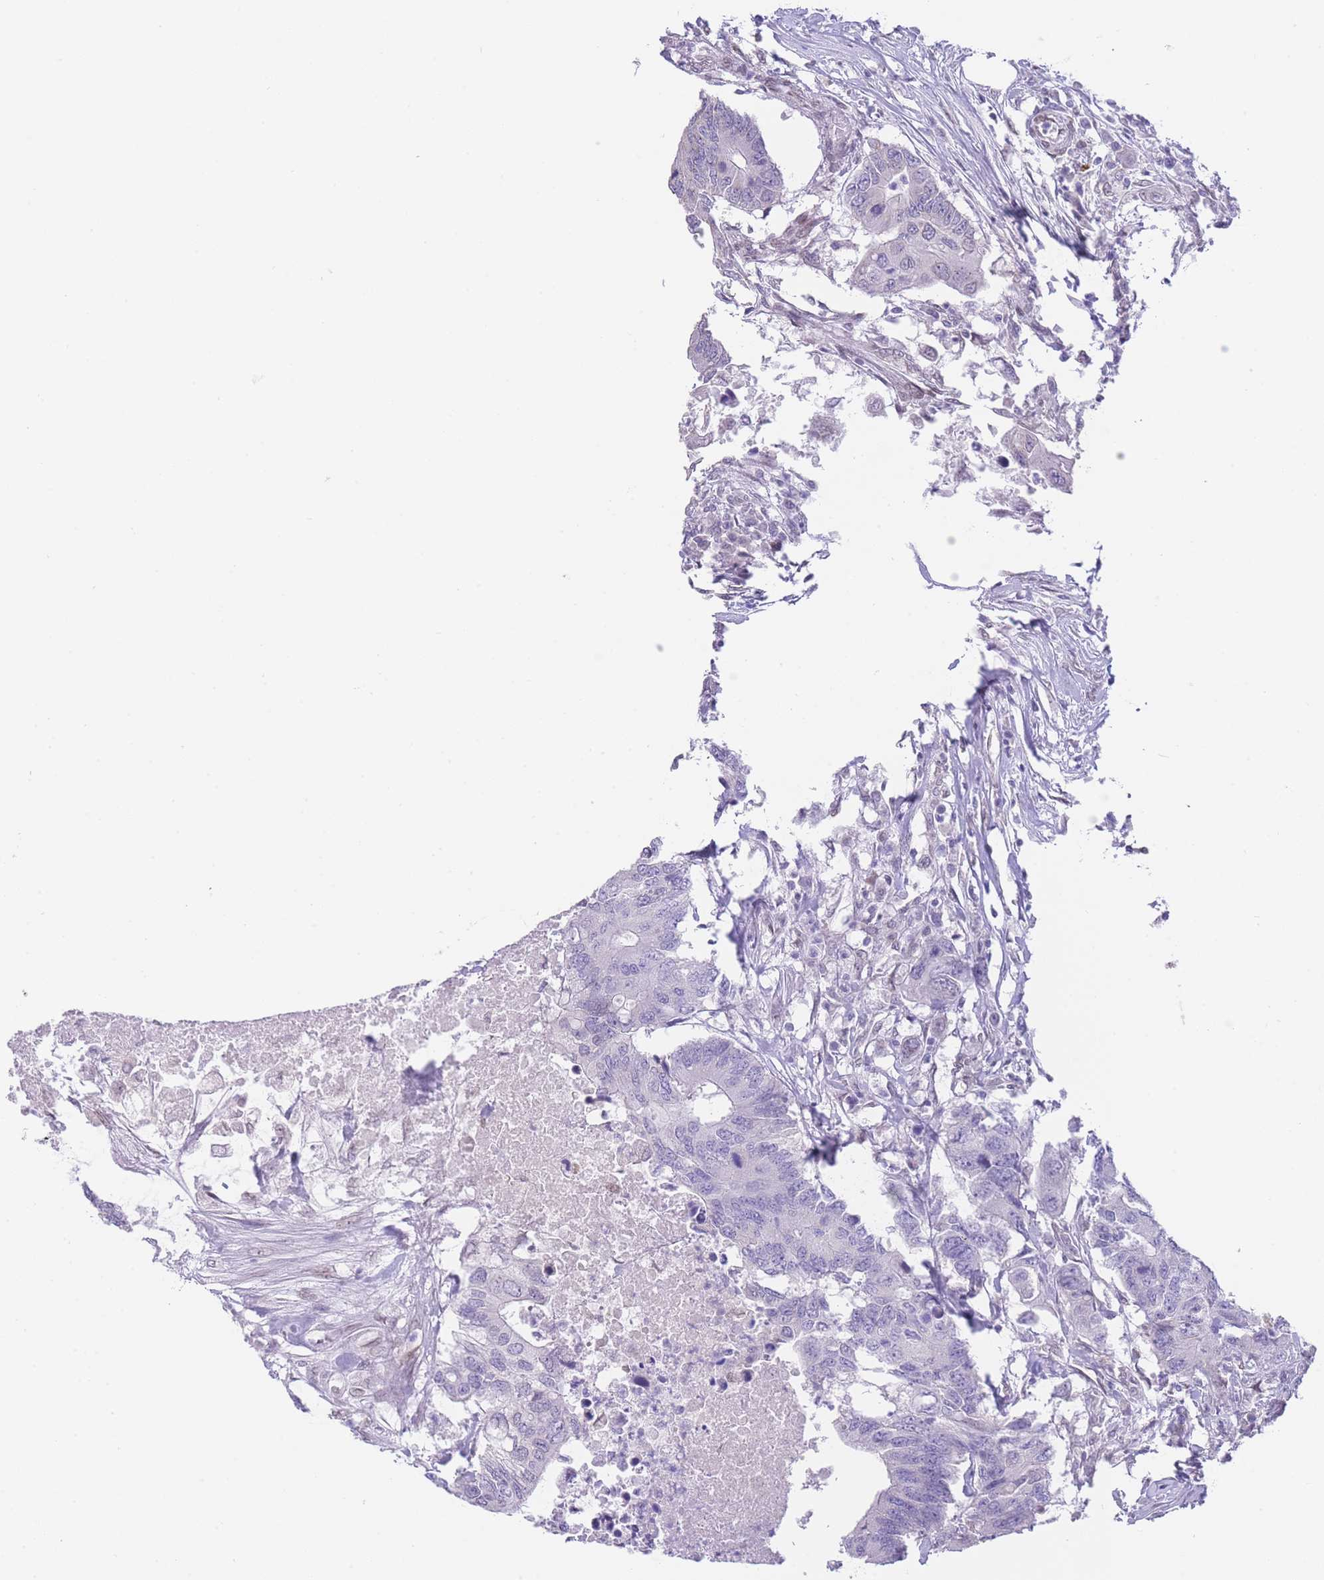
{"staining": {"intensity": "negative", "quantity": "none", "location": "none"}, "tissue": "colorectal cancer", "cell_type": "Tumor cells", "image_type": "cancer", "snomed": [{"axis": "morphology", "description": "Adenocarcinoma, NOS"}, {"axis": "topography", "description": "Colon"}], "caption": "Immunohistochemistry of colorectal cancer reveals no staining in tumor cells. Brightfield microscopy of IHC stained with DAB (brown) and hematoxylin (blue), captured at high magnification.", "gene": "OR10AD1", "patient": {"sex": "male", "age": 71}}